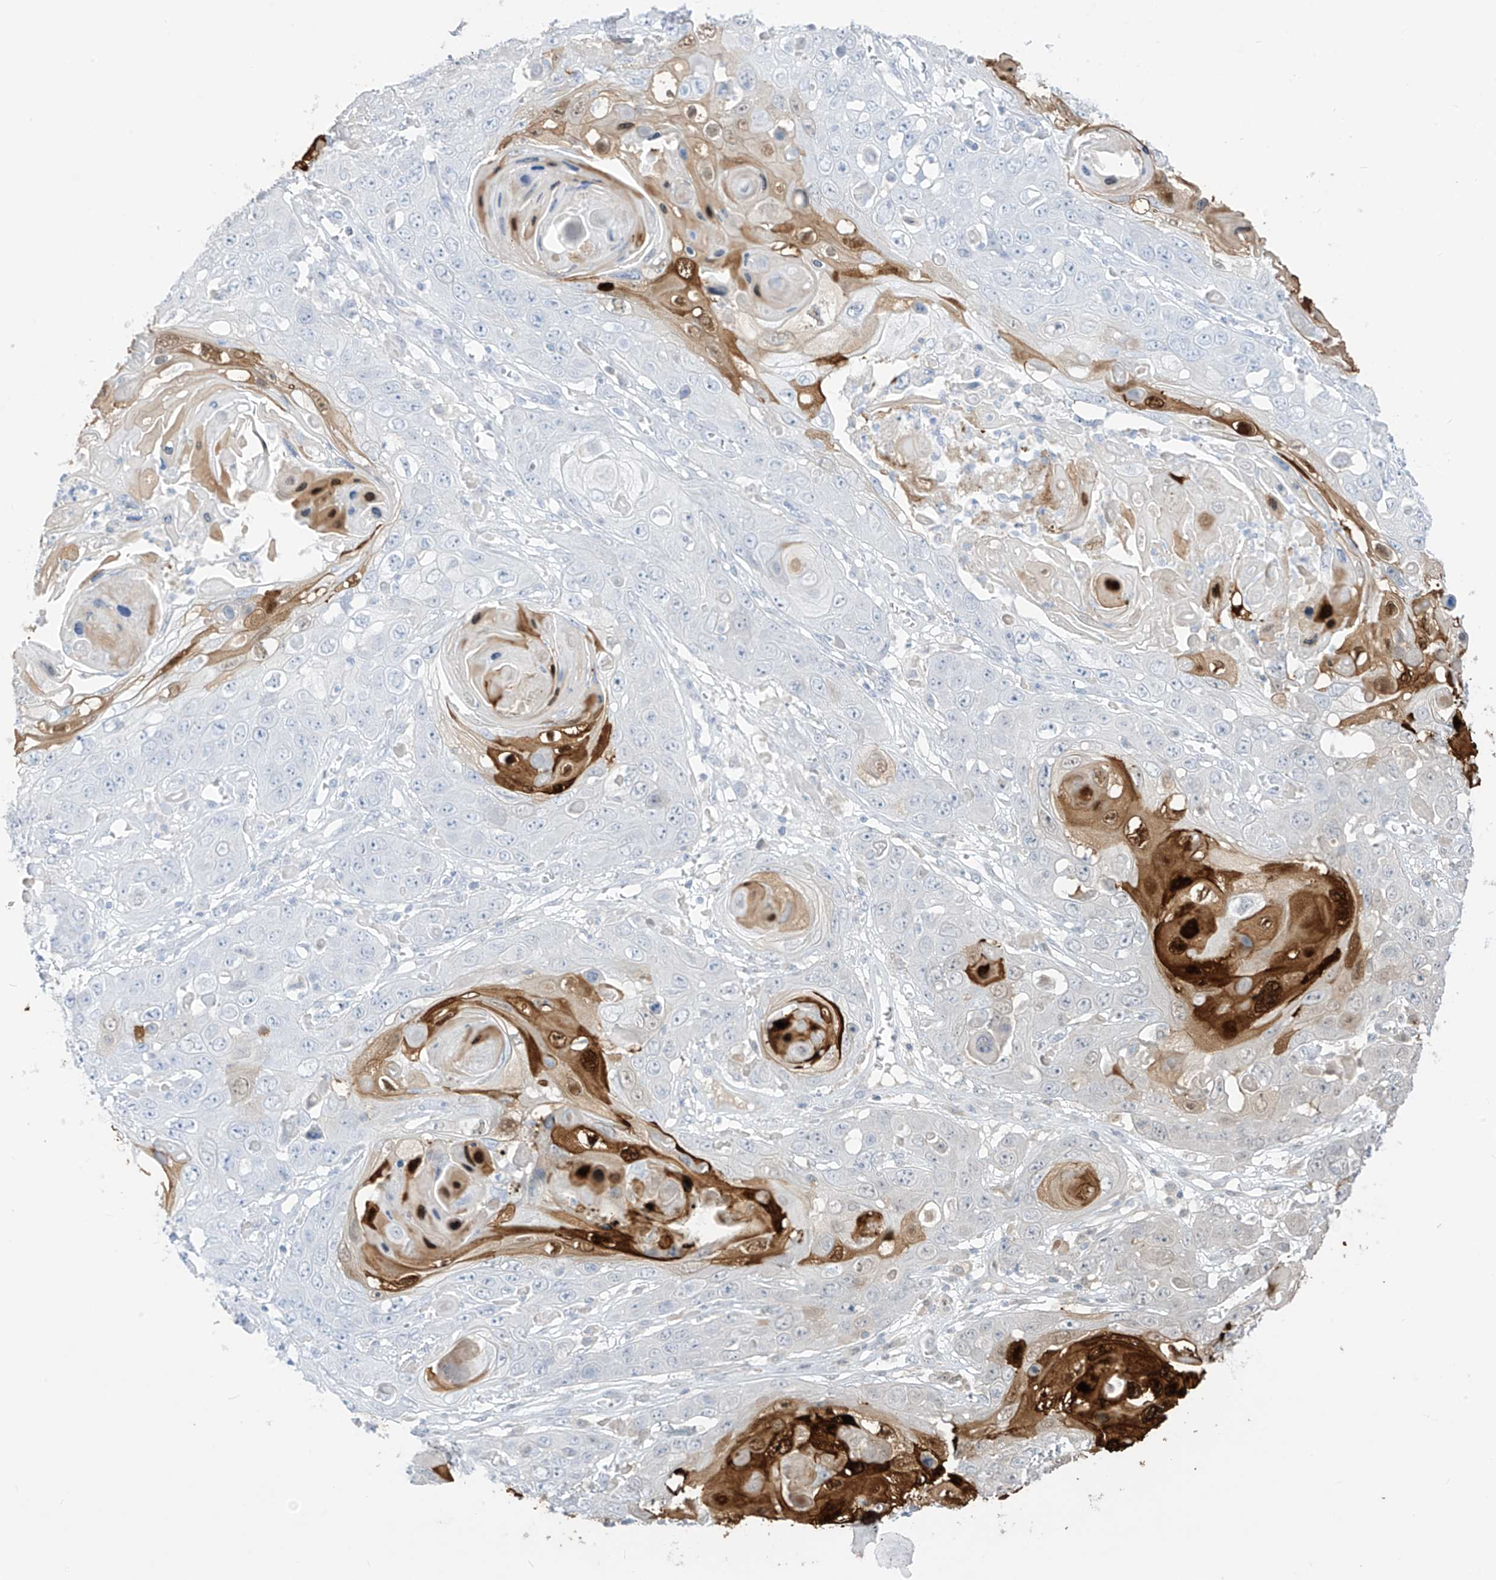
{"staining": {"intensity": "strong", "quantity": "<25%", "location": "cytoplasmic/membranous,nuclear"}, "tissue": "skin cancer", "cell_type": "Tumor cells", "image_type": "cancer", "snomed": [{"axis": "morphology", "description": "Squamous cell carcinoma, NOS"}, {"axis": "topography", "description": "Skin"}], "caption": "Skin cancer tissue reveals strong cytoplasmic/membranous and nuclear expression in approximately <25% of tumor cells Using DAB (3,3'-diaminobenzidine) (brown) and hematoxylin (blue) stains, captured at high magnification using brightfield microscopy.", "gene": "ASPRV1", "patient": {"sex": "male", "age": 55}}